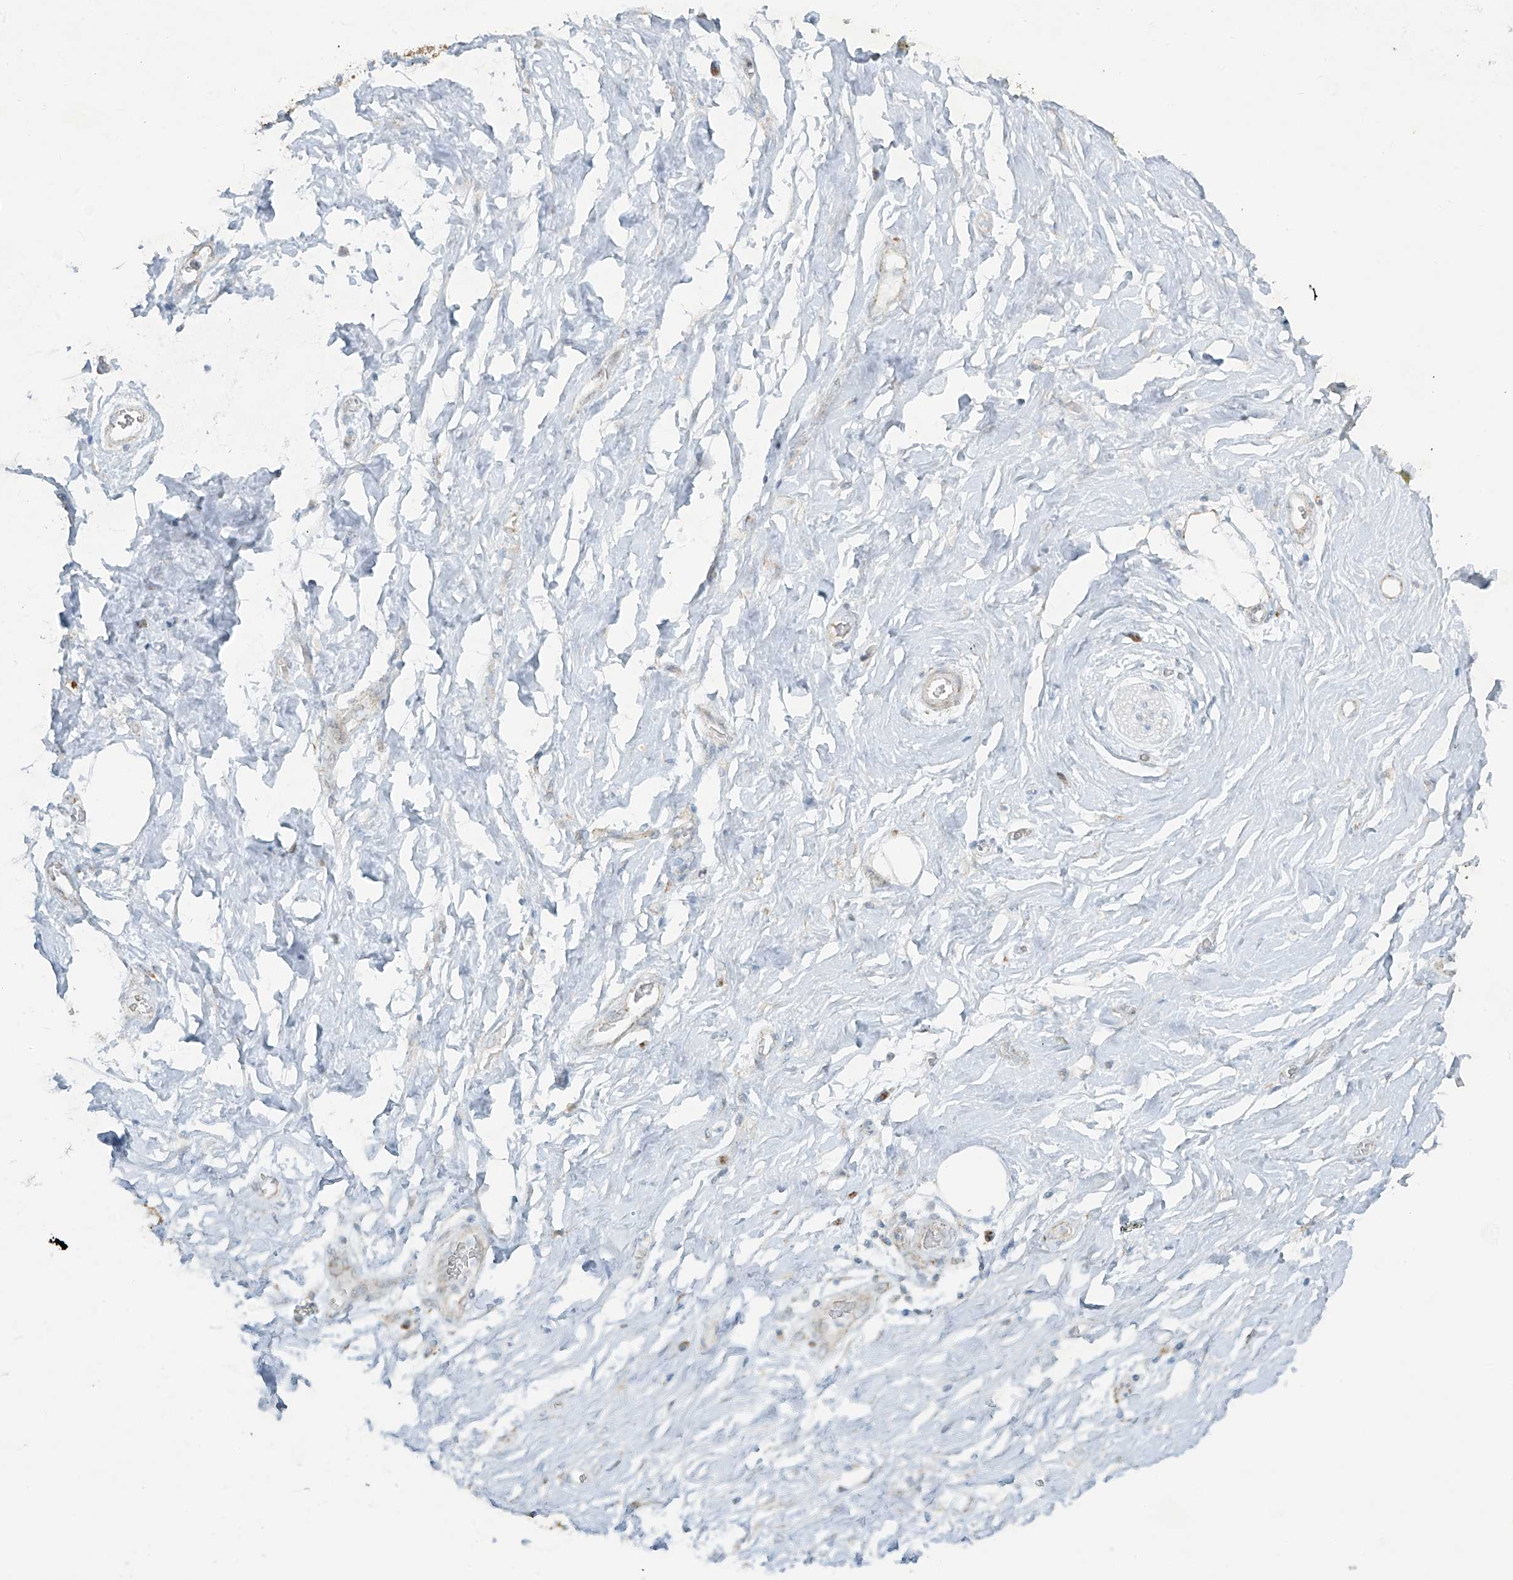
{"staining": {"intensity": "moderate", "quantity": "25%-75%", "location": "cytoplasmic/membranous"}, "tissue": "adipose tissue", "cell_type": "Adipocytes", "image_type": "normal", "snomed": [{"axis": "morphology", "description": "Normal tissue, NOS"}, {"axis": "morphology", "description": "Adenocarcinoma, NOS"}, {"axis": "topography", "description": "Pancreas"}, {"axis": "topography", "description": "Peripheral nerve tissue"}], "caption": "Adipocytes demonstrate medium levels of moderate cytoplasmic/membranous staining in approximately 25%-75% of cells in unremarkable human adipose tissue. (DAB IHC, brown staining for protein, blue staining for nuclei).", "gene": "SMDT1", "patient": {"sex": "male", "age": 59}}